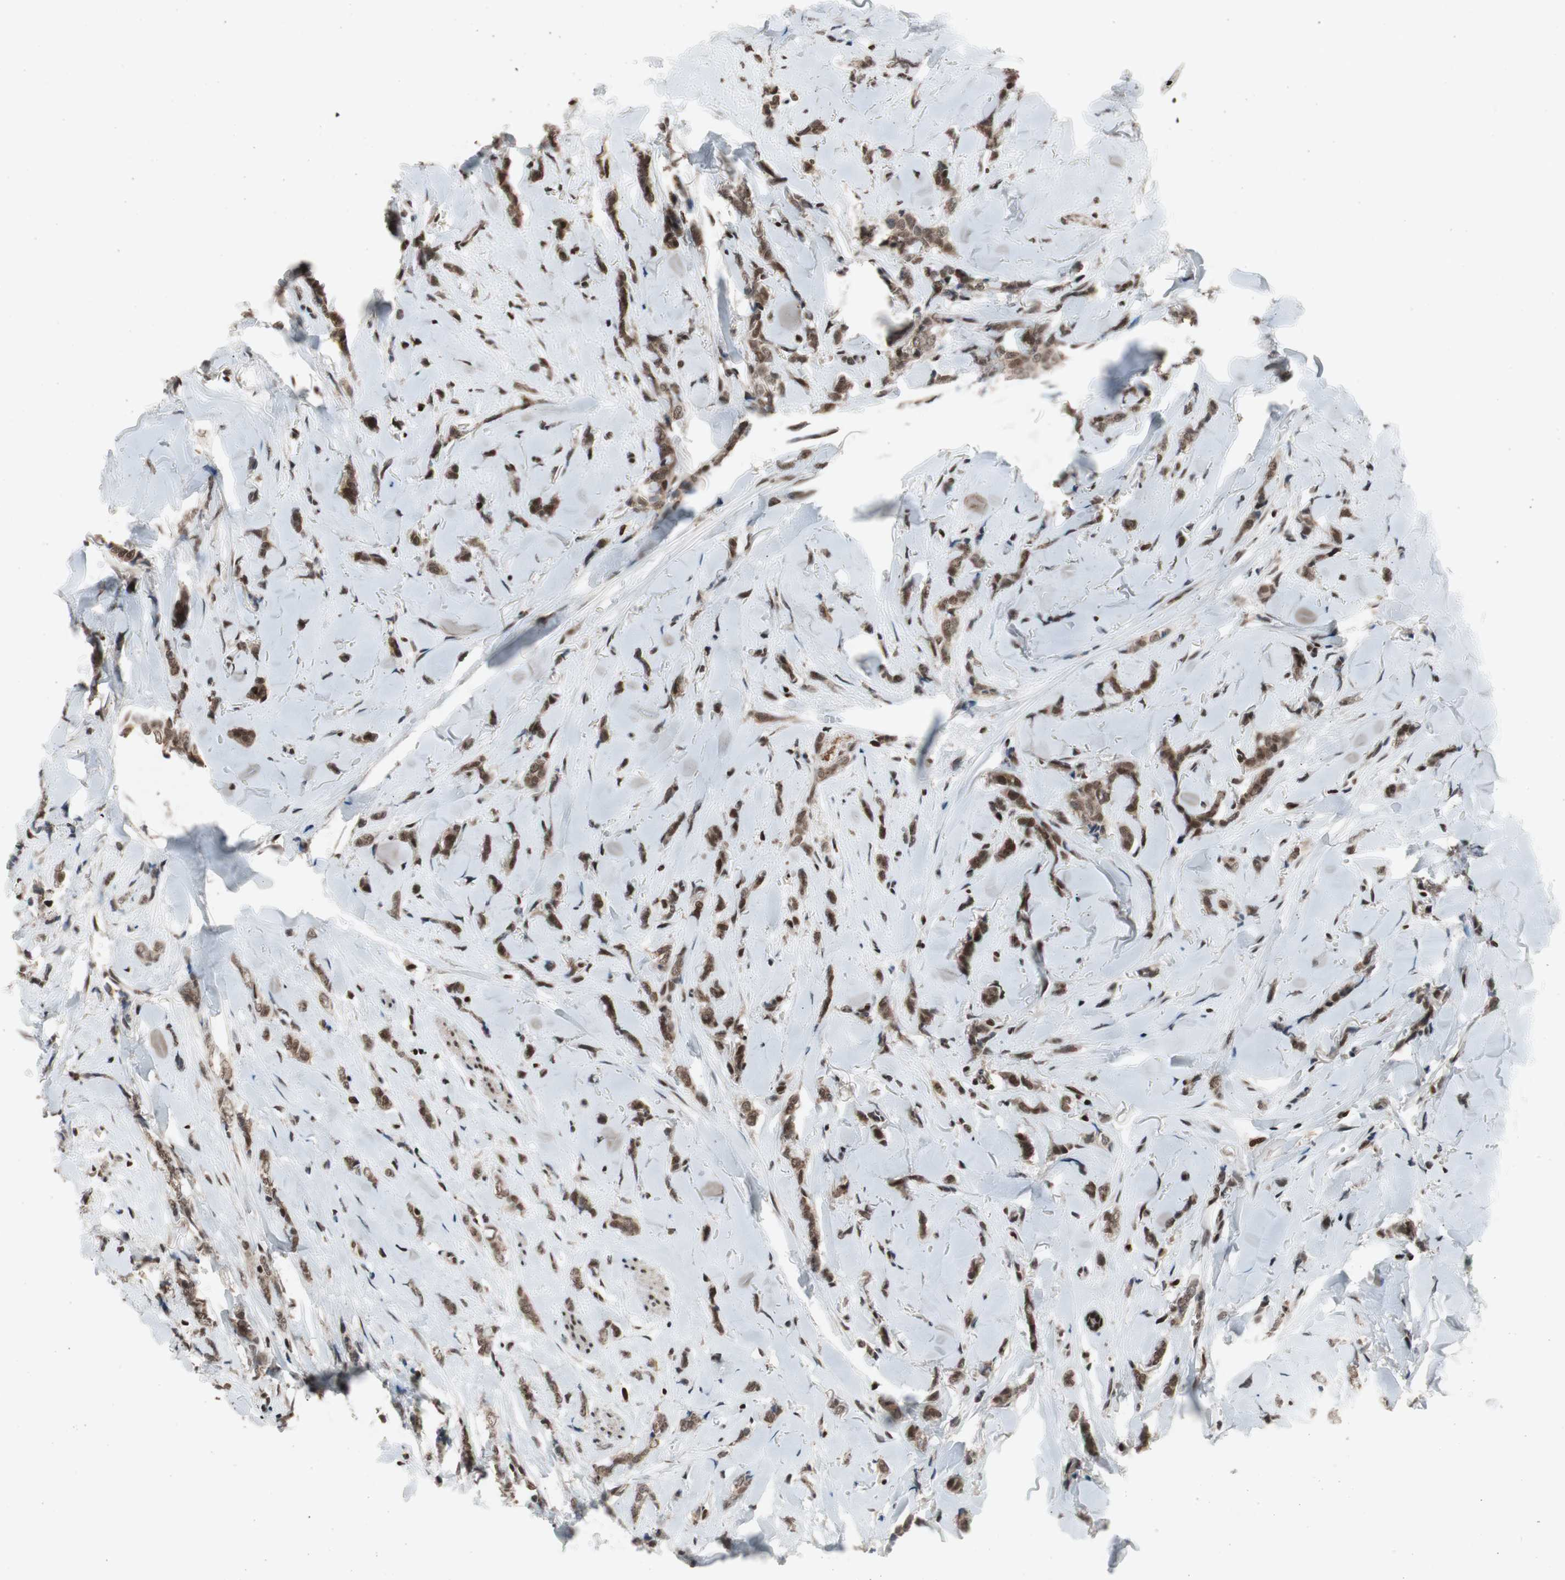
{"staining": {"intensity": "strong", "quantity": ">75%", "location": "cytoplasmic/membranous,nuclear"}, "tissue": "breast cancer", "cell_type": "Tumor cells", "image_type": "cancer", "snomed": [{"axis": "morphology", "description": "Lobular carcinoma"}, {"axis": "topography", "description": "Skin"}, {"axis": "topography", "description": "Breast"}], "caption": "Protein expression analysis of breast cancer (lobular carcinoma) displays strong cytoplasmic/membranous and nuclear expression in about >75% of tumor cells. (Brightfield microscopy of DAB IHC at high magnification).", "gene": "RPA1", "patient": {"sex": "female", "age": 46}}